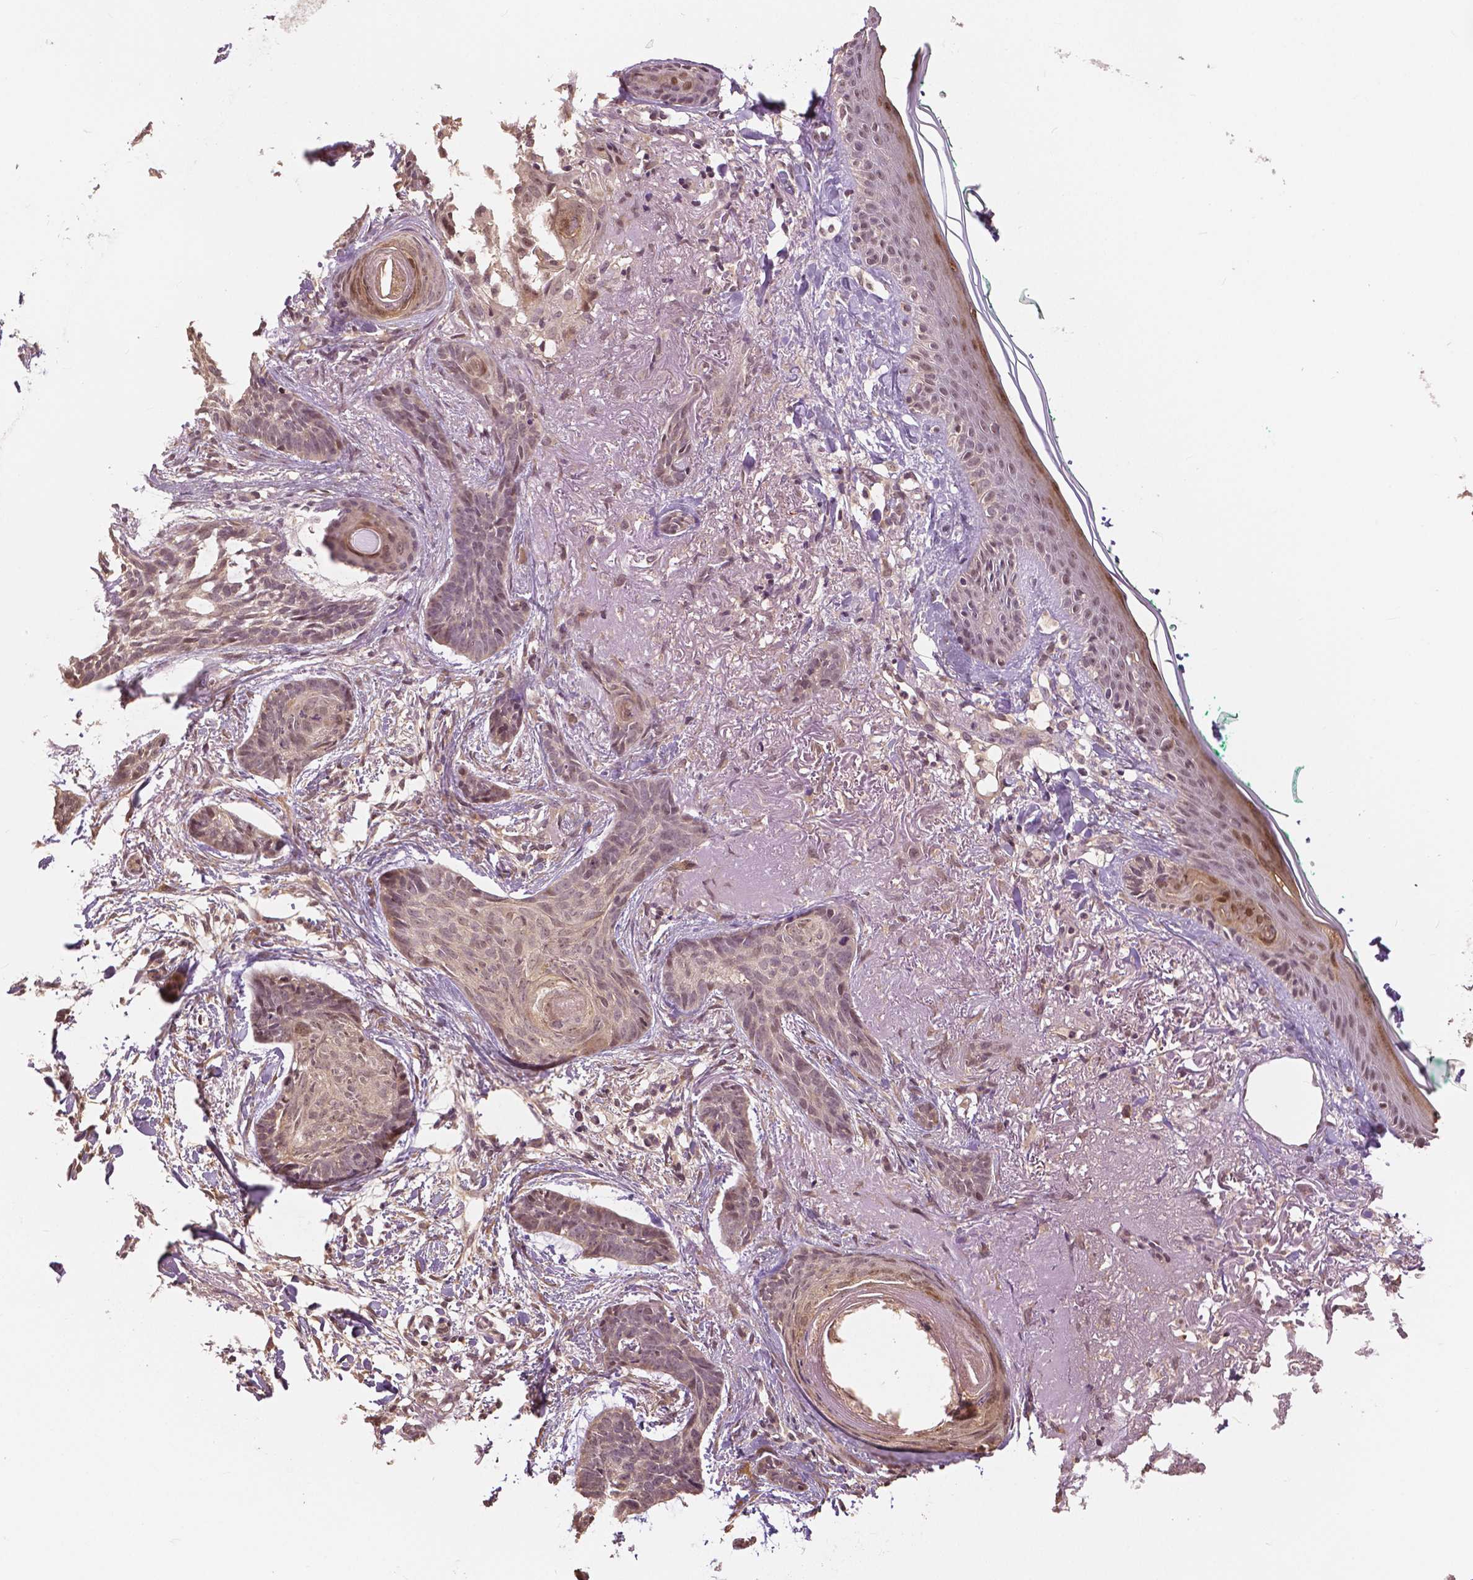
{"staining": {"intensity": "weak", "quantity": "<25%", "location": "nuclear"}, "tissue": "skin cancer", "cell_type": "Tumor cells", "image_type": "cancer", "snomed": [{"axis": "morphology", "description": "Basal cell carcinoma"}, {"axis": "topography", "description": "Skin"}], "caption": "Immunohistochemistry (IHC) image of human skin cancer (basal cell carcinoma) stained for a protein (brown), which demonstrates no staining in tumor cells.", "gene": "MAP1LC3B", "patient": {"sex": "female", "age": 78}}